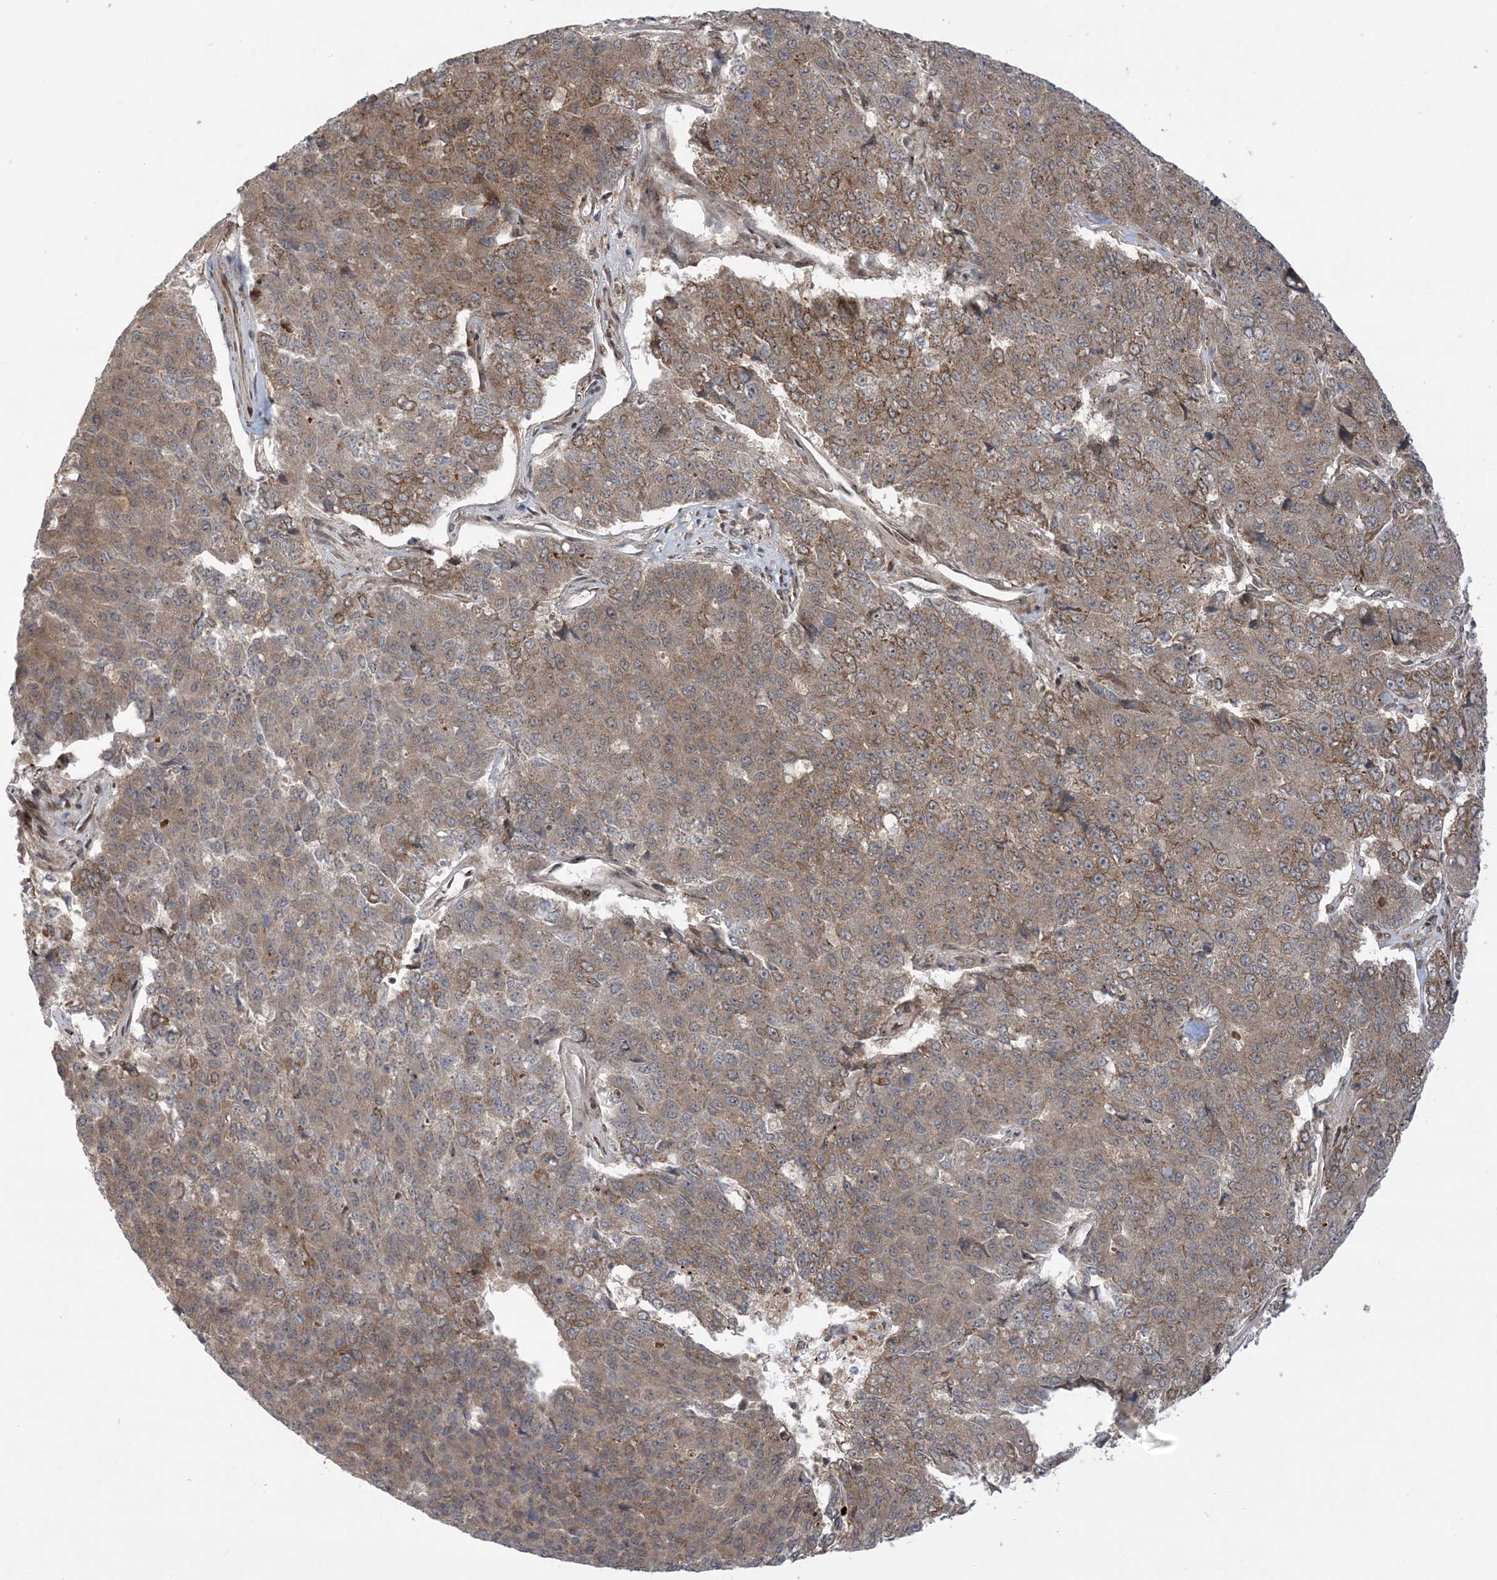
{"staining": {"intensity": "moderate", "quantity": ">75%", "location": "cytoplasmic/membranous"}, "tissue": "pancreatic cancer", "cell_type": "Tumor cells", "image_type": "cancer", "snomed": [{"axis": "morphology", "description": "Adenocarcinoma, NOS"}, {"axis": "topography", "description": "Pancreas"}], "caption": "Immunohistochemical staining of human pancreatic cancer (adenocarcinoma) reveals medium levels of moderate cytoplasmic/membranous protein expression in approximately >75% of tumor cells. Nuclei are stained in blue.", "gene": "CASP4", "patient": {"sex": "male", "age": 50}}